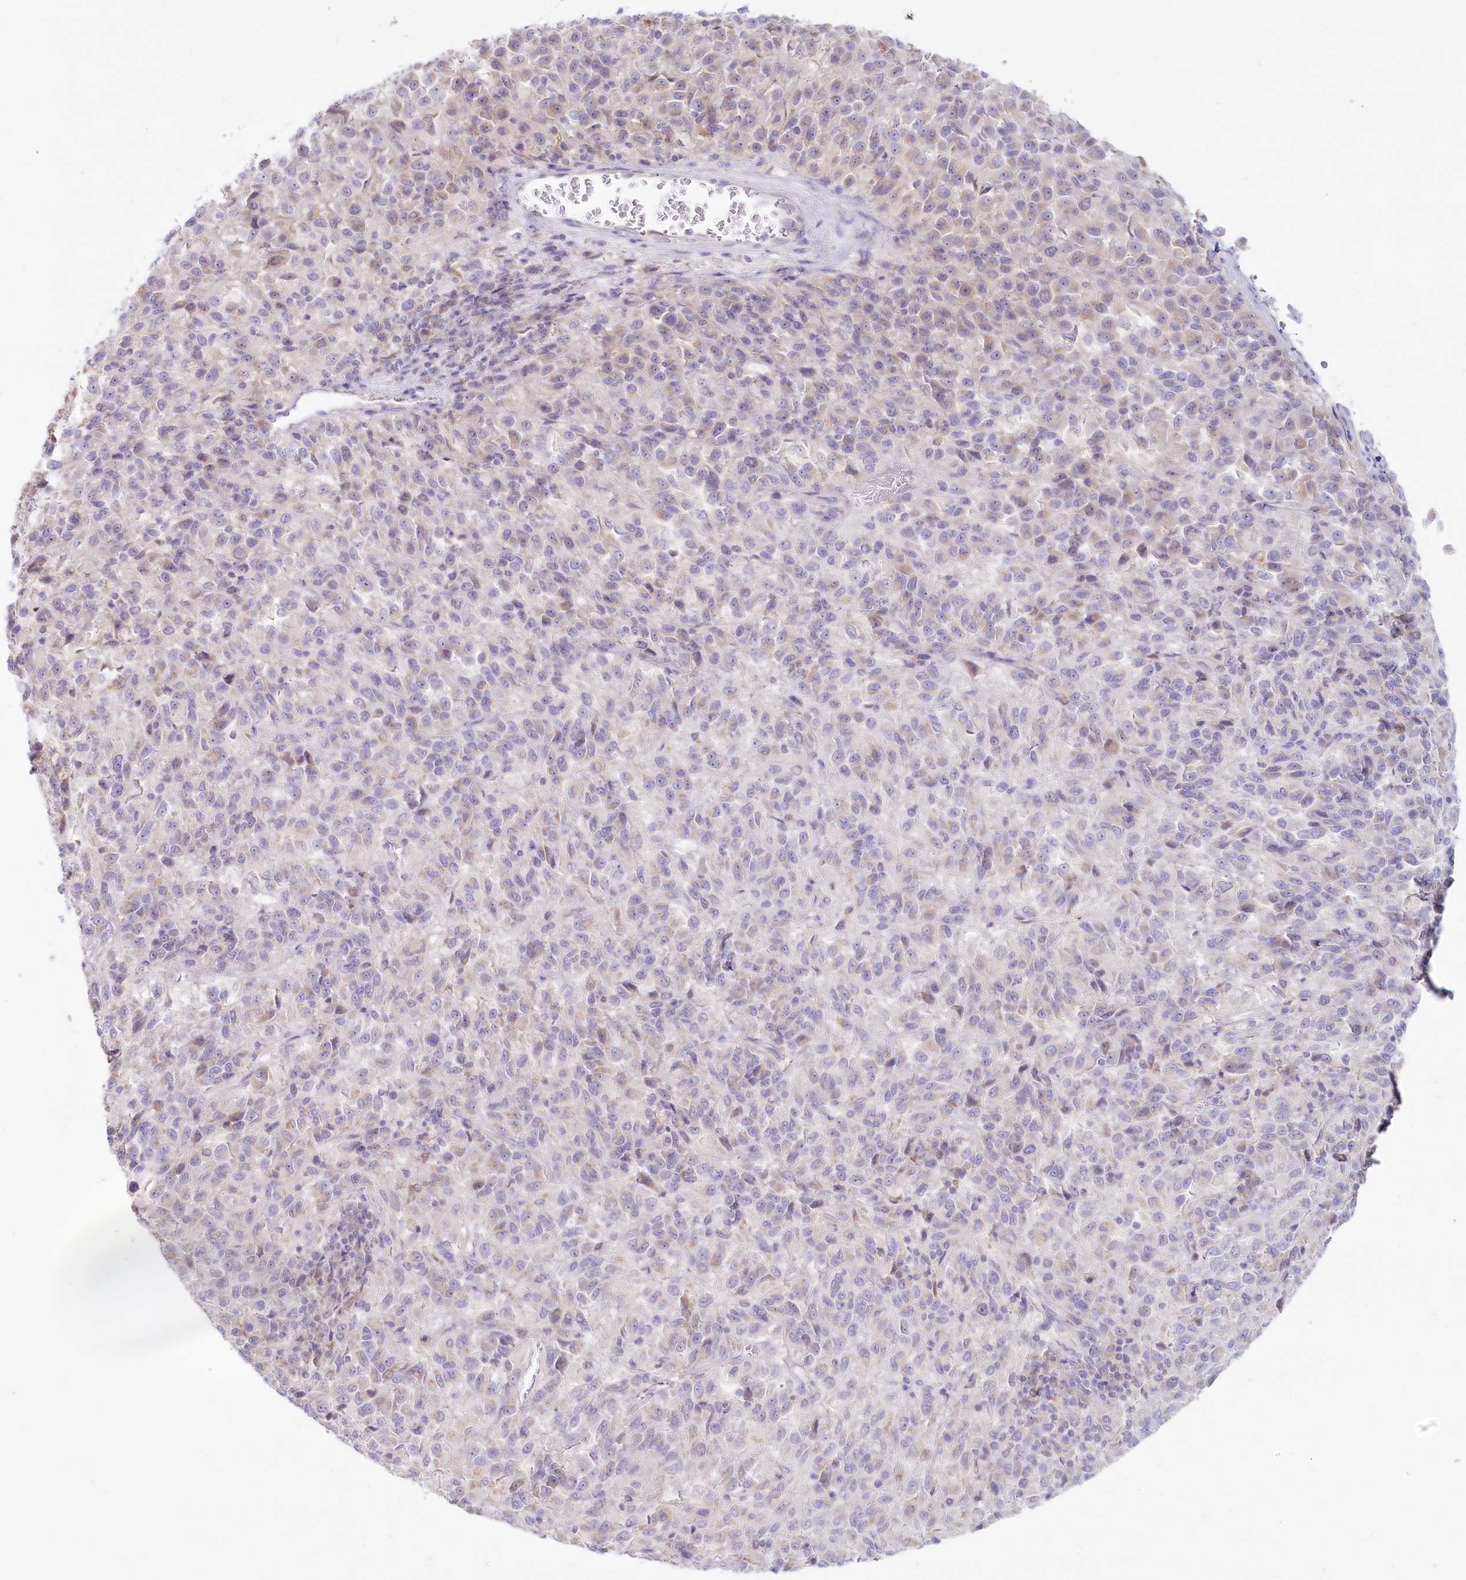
{"staining": {"intensity": "negative", "quantity": "none", "location": "none"}, "tissue": "melanoma", "cell_type": "Tumor cells", "image_type": "cancer", "snomed": [{"axis": "morphology", "description": "Malignant melanoma, Metastatic site"}, {"axis": "topography", "description": "Lung"}], "caption": "An immunohistochemistry micrograph of malignant melanoma (metastatic site) is shown. There is no staining in tumor cells of malignant melanoma (metastatic site).", "gene": "PSAPL1", "patient": {"sex": "male", "age": 64}}